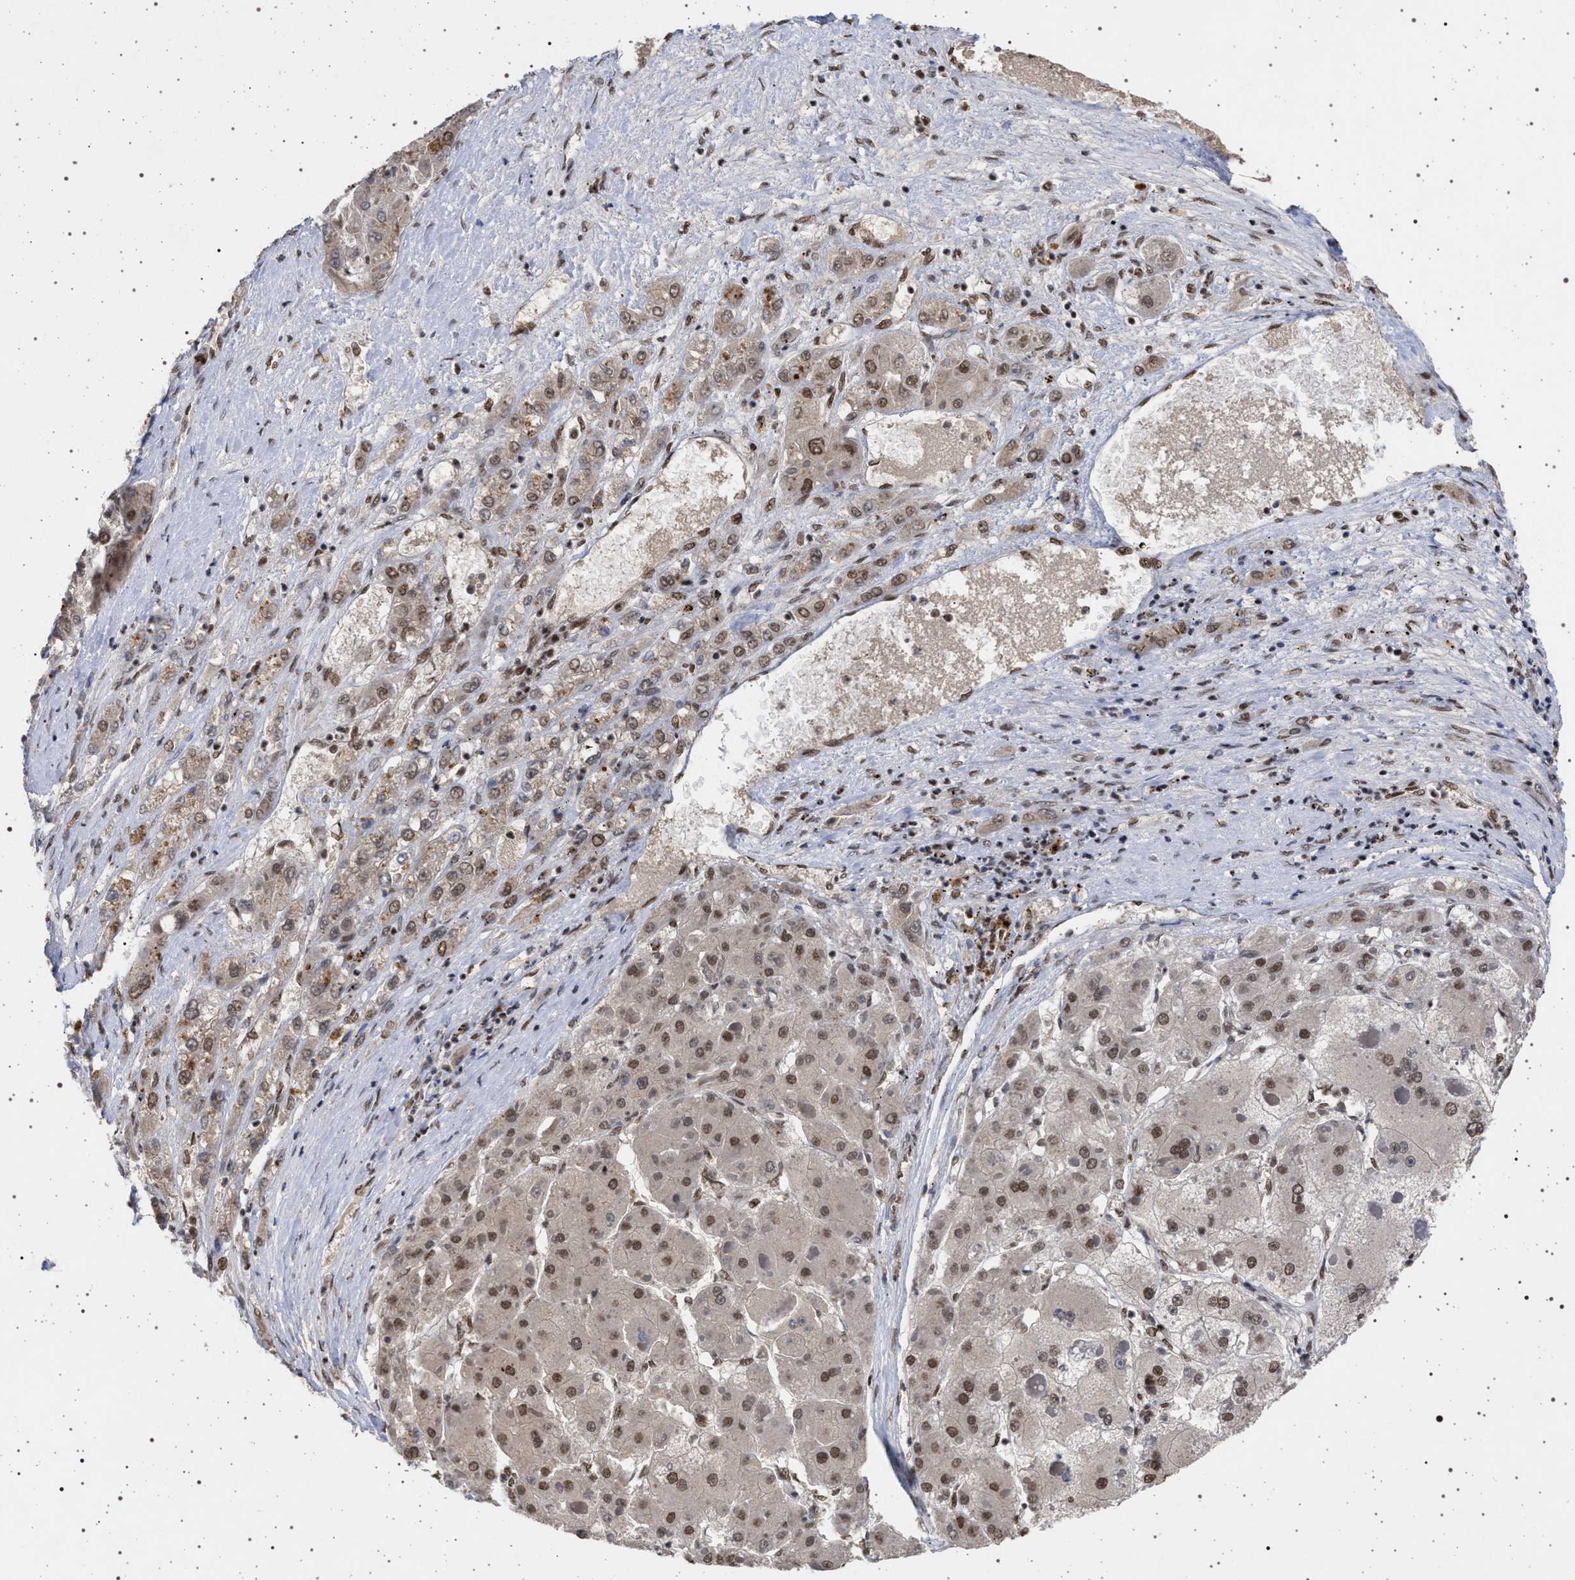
{"staining": {"intensity": "moderate", "quantity": ">75%", "location": "nuclear"}, "tissue": "liver cancer", "cell_type": "Tumor cells", "image_type": "cancer", "snomed": [{"axis": "morphology", "description": "Carcinoma, Hepatocellular, NOS"}, {"axis": "topography", "description": "Liver"}], "caption": "Immunohistochemical staining of human liver cancer (hepatocellular carcinoma) displays moderate nuclear protein staining in about >75% of tumor cells.", "gene": "PHF12", "patient": {"sex": "female", "age": 73}}